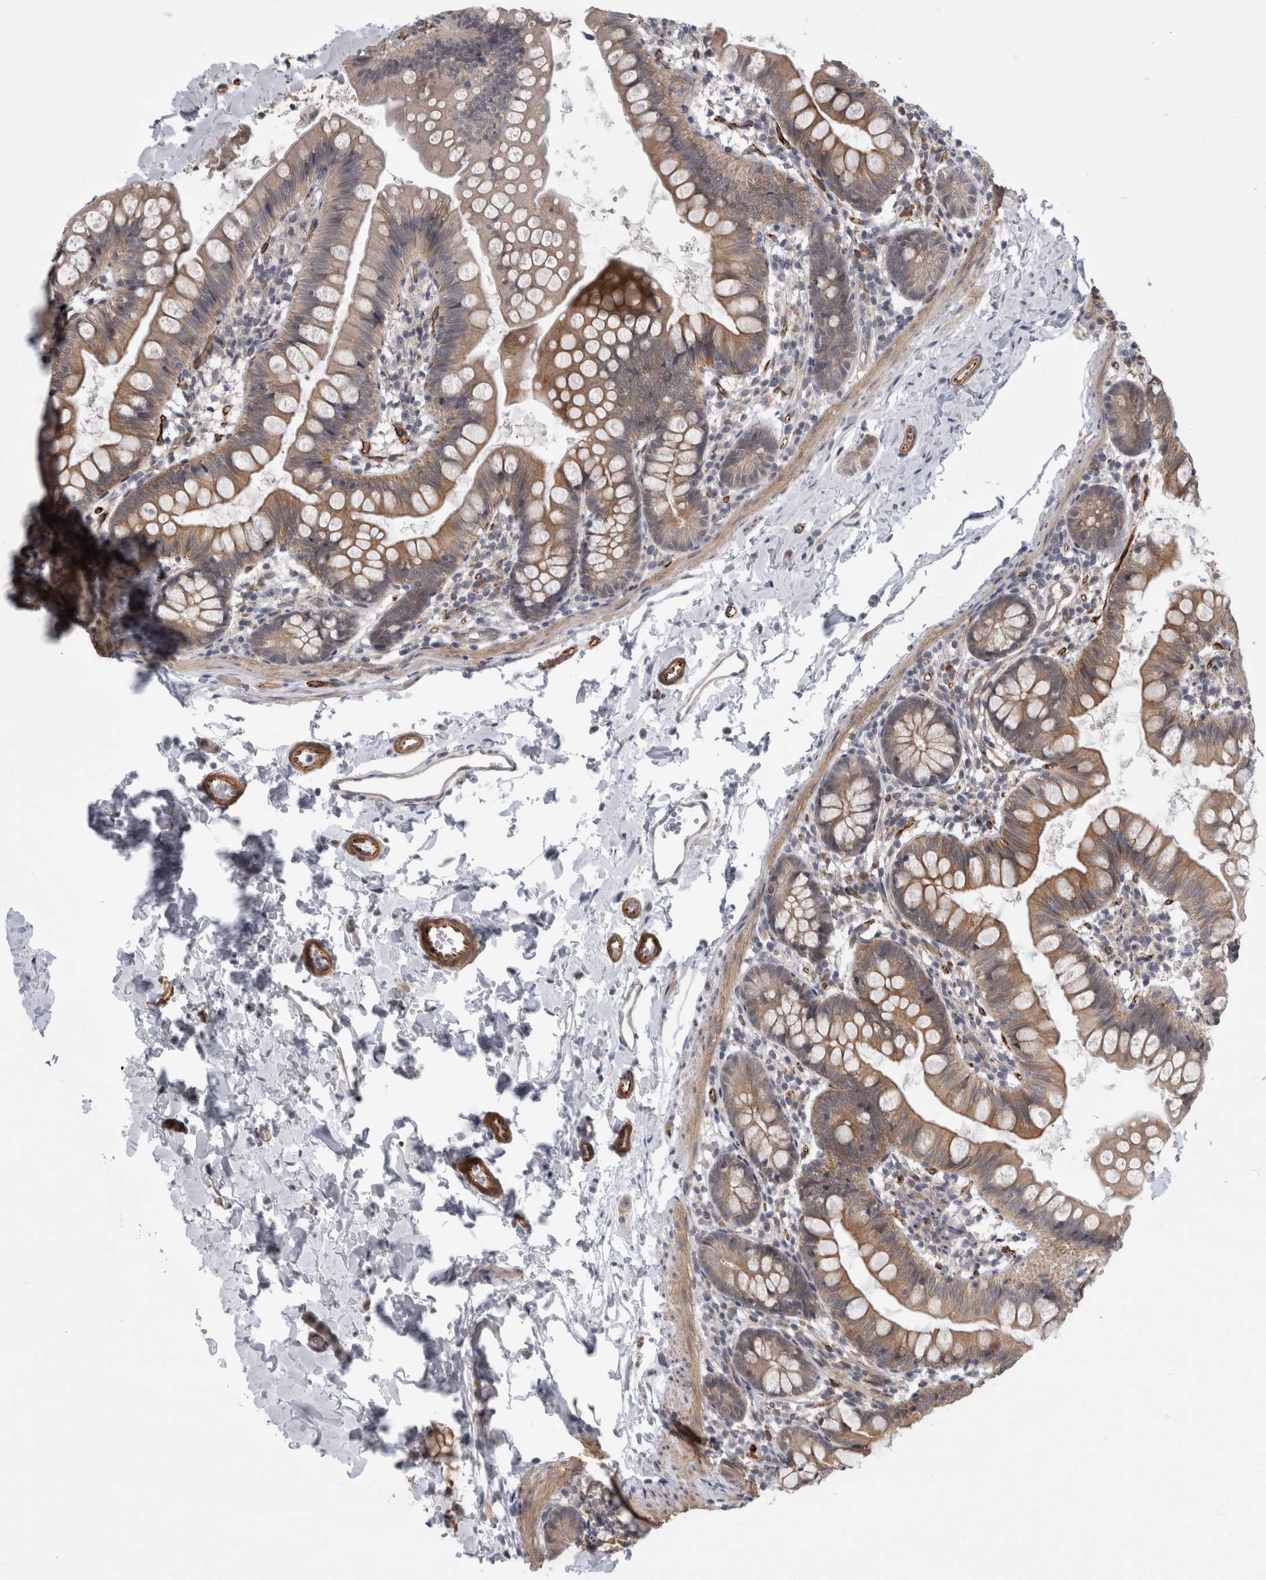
{"staining": {"intensity": "weak", "quantity": ">75%", "location": "cytoplasmic/membranous"}, "tissue": "small intestine", "cell_type": "Glandular cells", "image_type": "normal", "snomed": [{"axis": "morphology", "description": "Normal tissue, NOS"}, {"axis": "topography", "description": "Small intestine"}], "caption": "Glandular cells display low levels of weak cytoplasmic/membranous staining in about >75% of cells in normal human small intestine.", "gene": "FAM83H", "patient": {"sex": "male", "age": 7}}